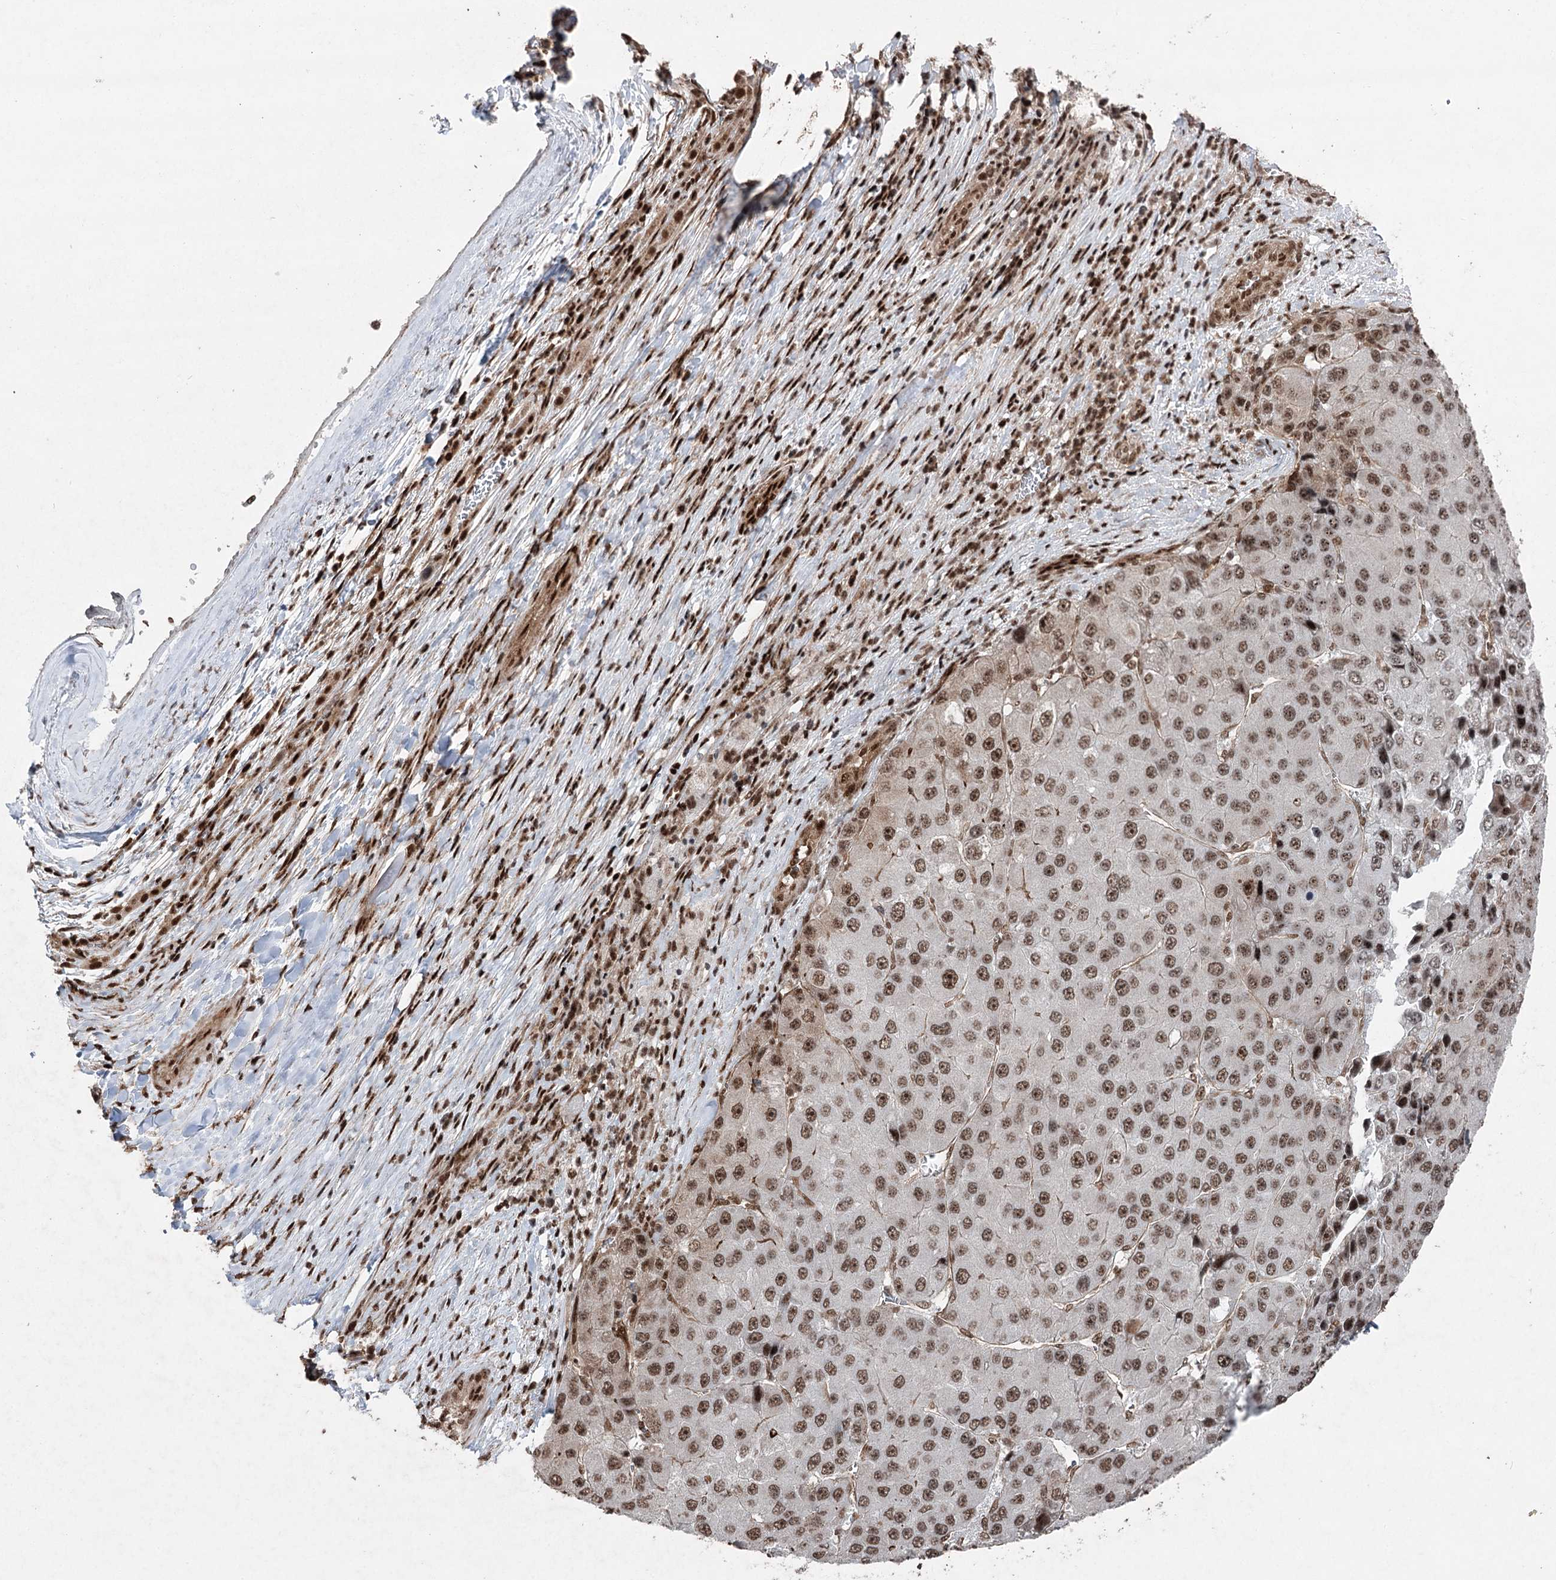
{"staining": {"intensity": "moderate", "quantity": ">75%", "location": "nuclear"}, "tissue": "liver cancer", "cell_type": "Tumor cells", "image_type": "cancer", "snomed": [{"axis": "morphology", "description": "Carcinoma, Hepatocellular, NOS"}, {"axis": "topography", "description": "Liver"}], "caption": "DAB immunohistochemical staining of hepatocellular carcinoma (liver) shows moderate nuclear protein expression in approximately >75% of tumor cells. The staining was performed using DAB (3,3'-diaminobenzidine) to visualize the protein expression in brown, while the nuclei were stained in blue with hematoxylin (Magnification: 20x).", "gene": "PDCD4", "patient": {"sex": "female", "age": 73}}